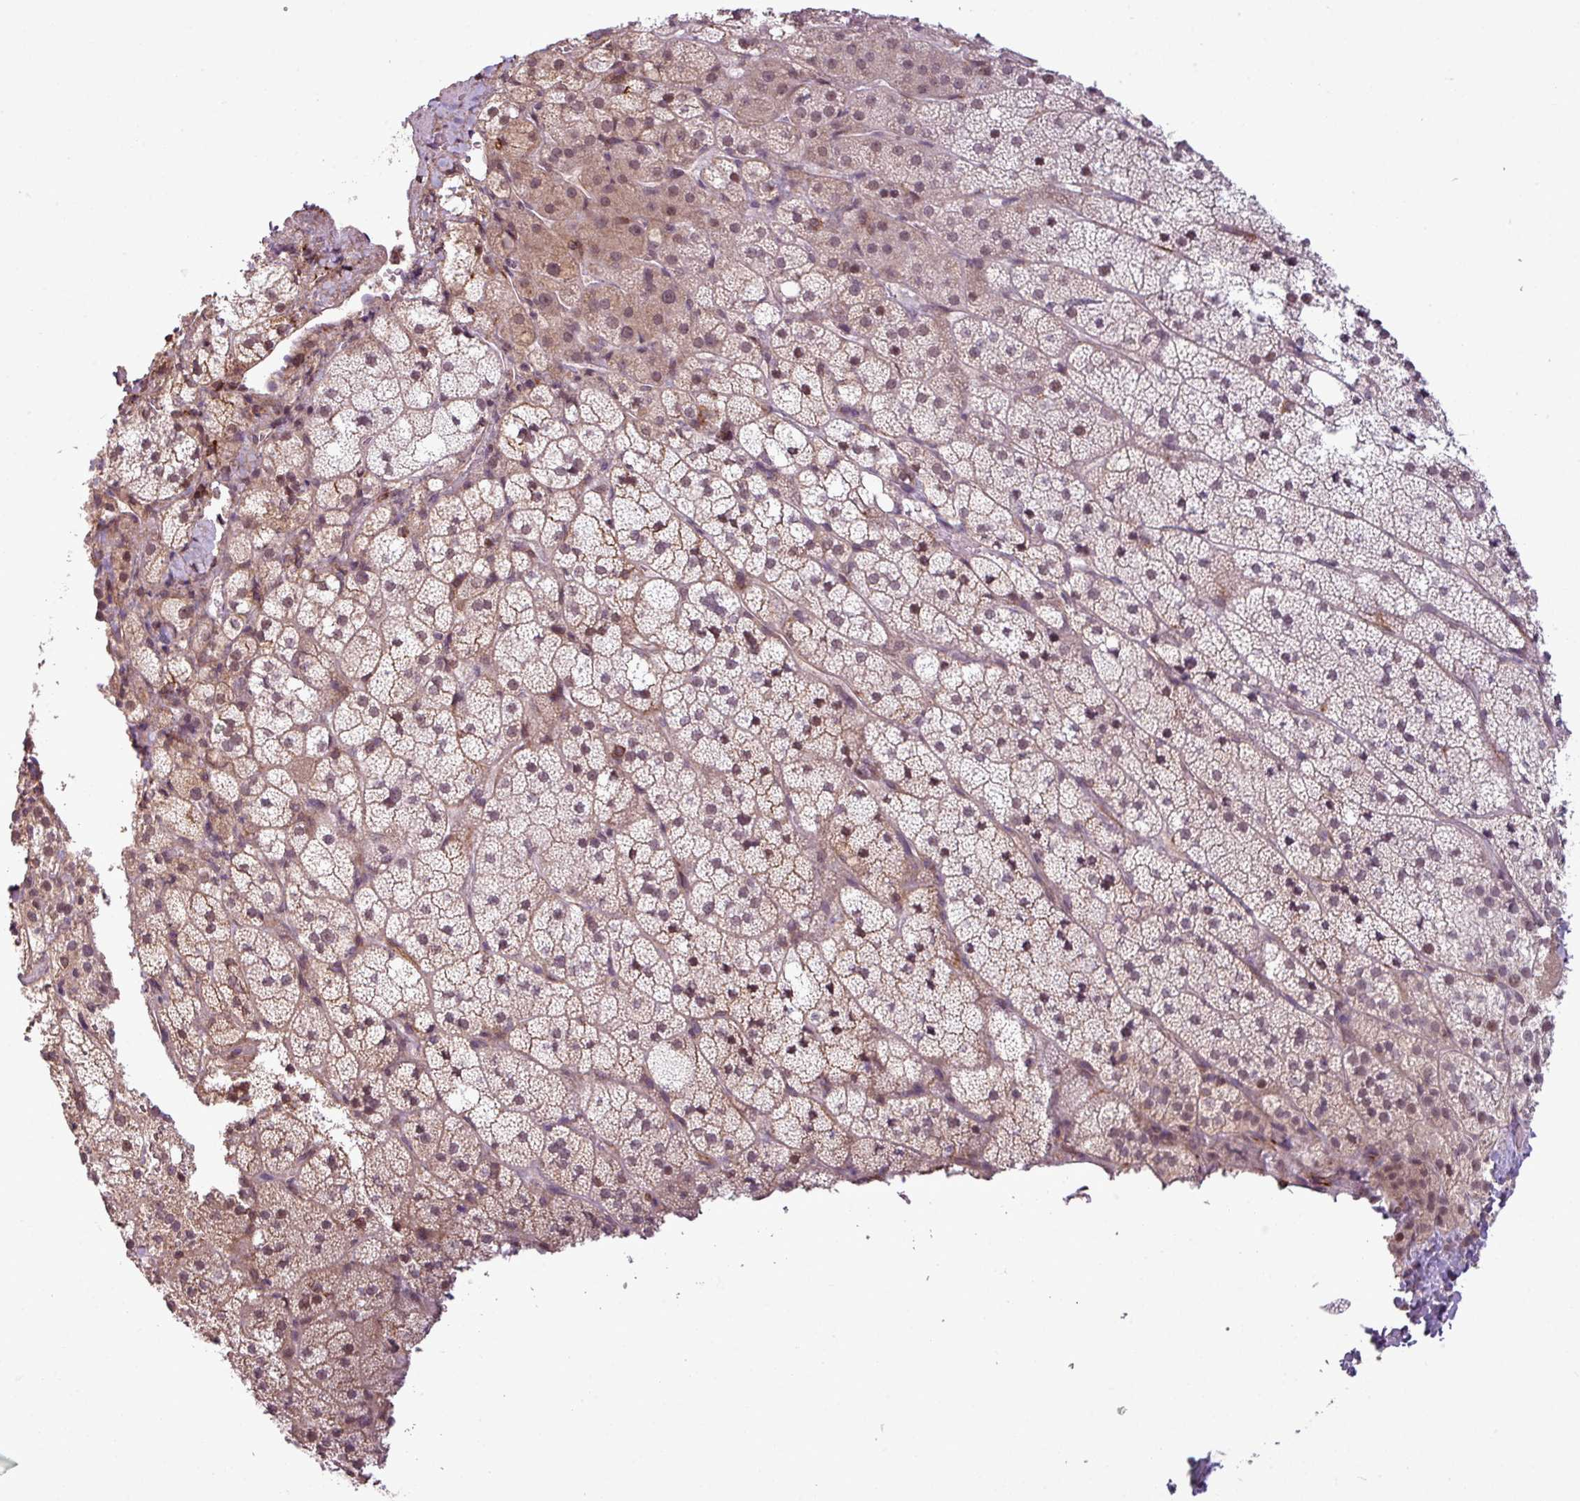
{"staining": {"intensity": "weak", "quantity": "25%-75%", "location": "cytoplasmic/membranous,nuclear"}, "tissue": "adrenal gland", "cell_type": "Glandular cells", "image_type": "normal", "snomed": [{"axis": "morphology", "description": "Normal tissue, NOS"}, {"axis": "topography", "description": "Adrenal gland"}], "caption": "The histopathology image shows a brown stain indicating the presence of a protein in the cytoplasmic/membranous,nuclear of glandular cells in adrenal gland. Nuclei are stained in blue.", "gene": "ZC2HC1C", "patient": {"sex": "male", "age": 53}}